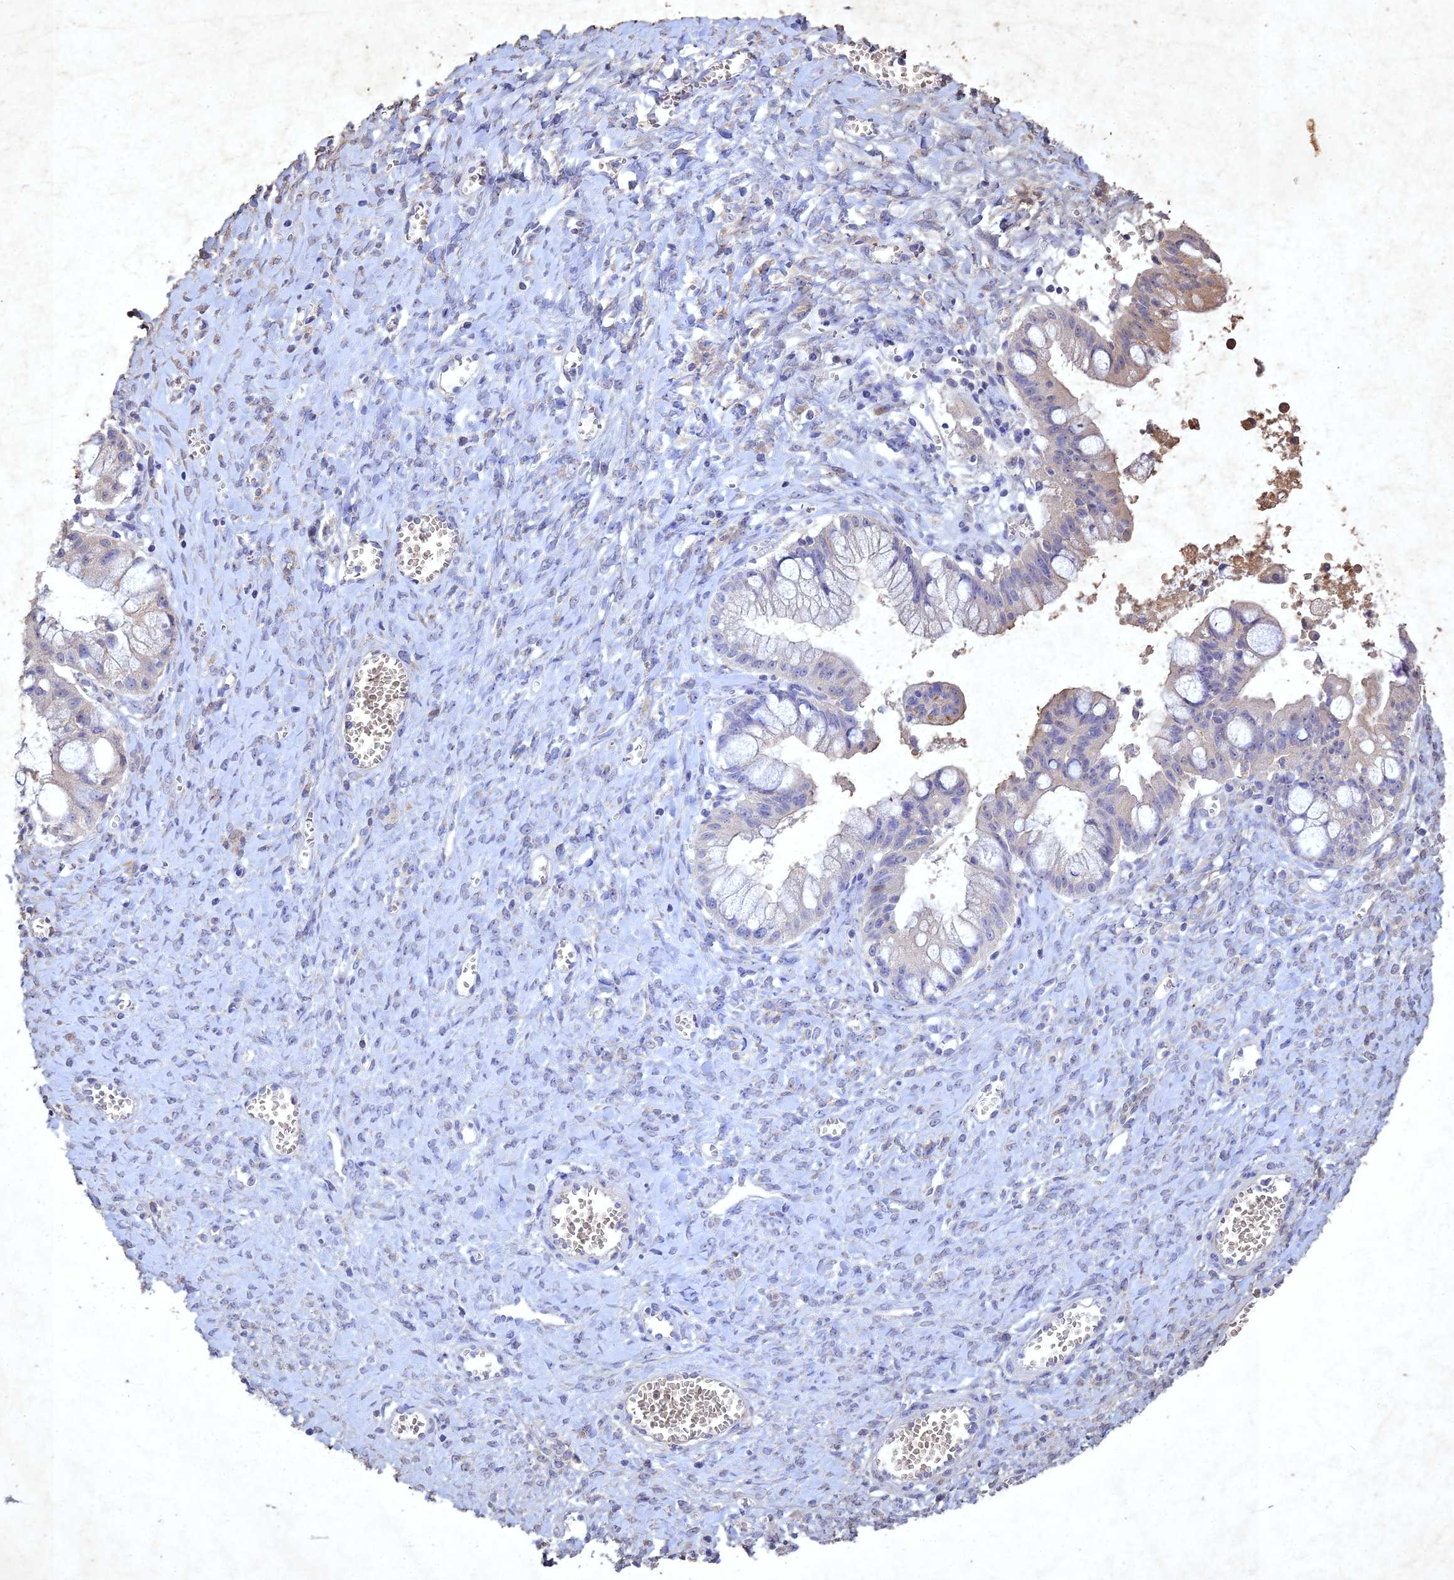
{"staining": {"intensity": "moderate", "quantity": "25%-75%", "location": "cytoplasmic/membranous"}, "tissue": "ovarian cancer", "cell_type": "Tumor cells", "image_type": "cancer", "snomed": [{"axis": "morphology", "description": "Cystadenocarcinoma, mucinous, NOS"}, {"axis": "topography", "description": "Ovary"}], "caption": "Immunohistochemistry (IHC) of human ovarian cancer shows medium levels of moderate cytoplasmic/membranous positivity in approximately 25%-75% of tumor cells.", "gene": "NDUFV1", "patient": {"sex": "female", "age": 70}}